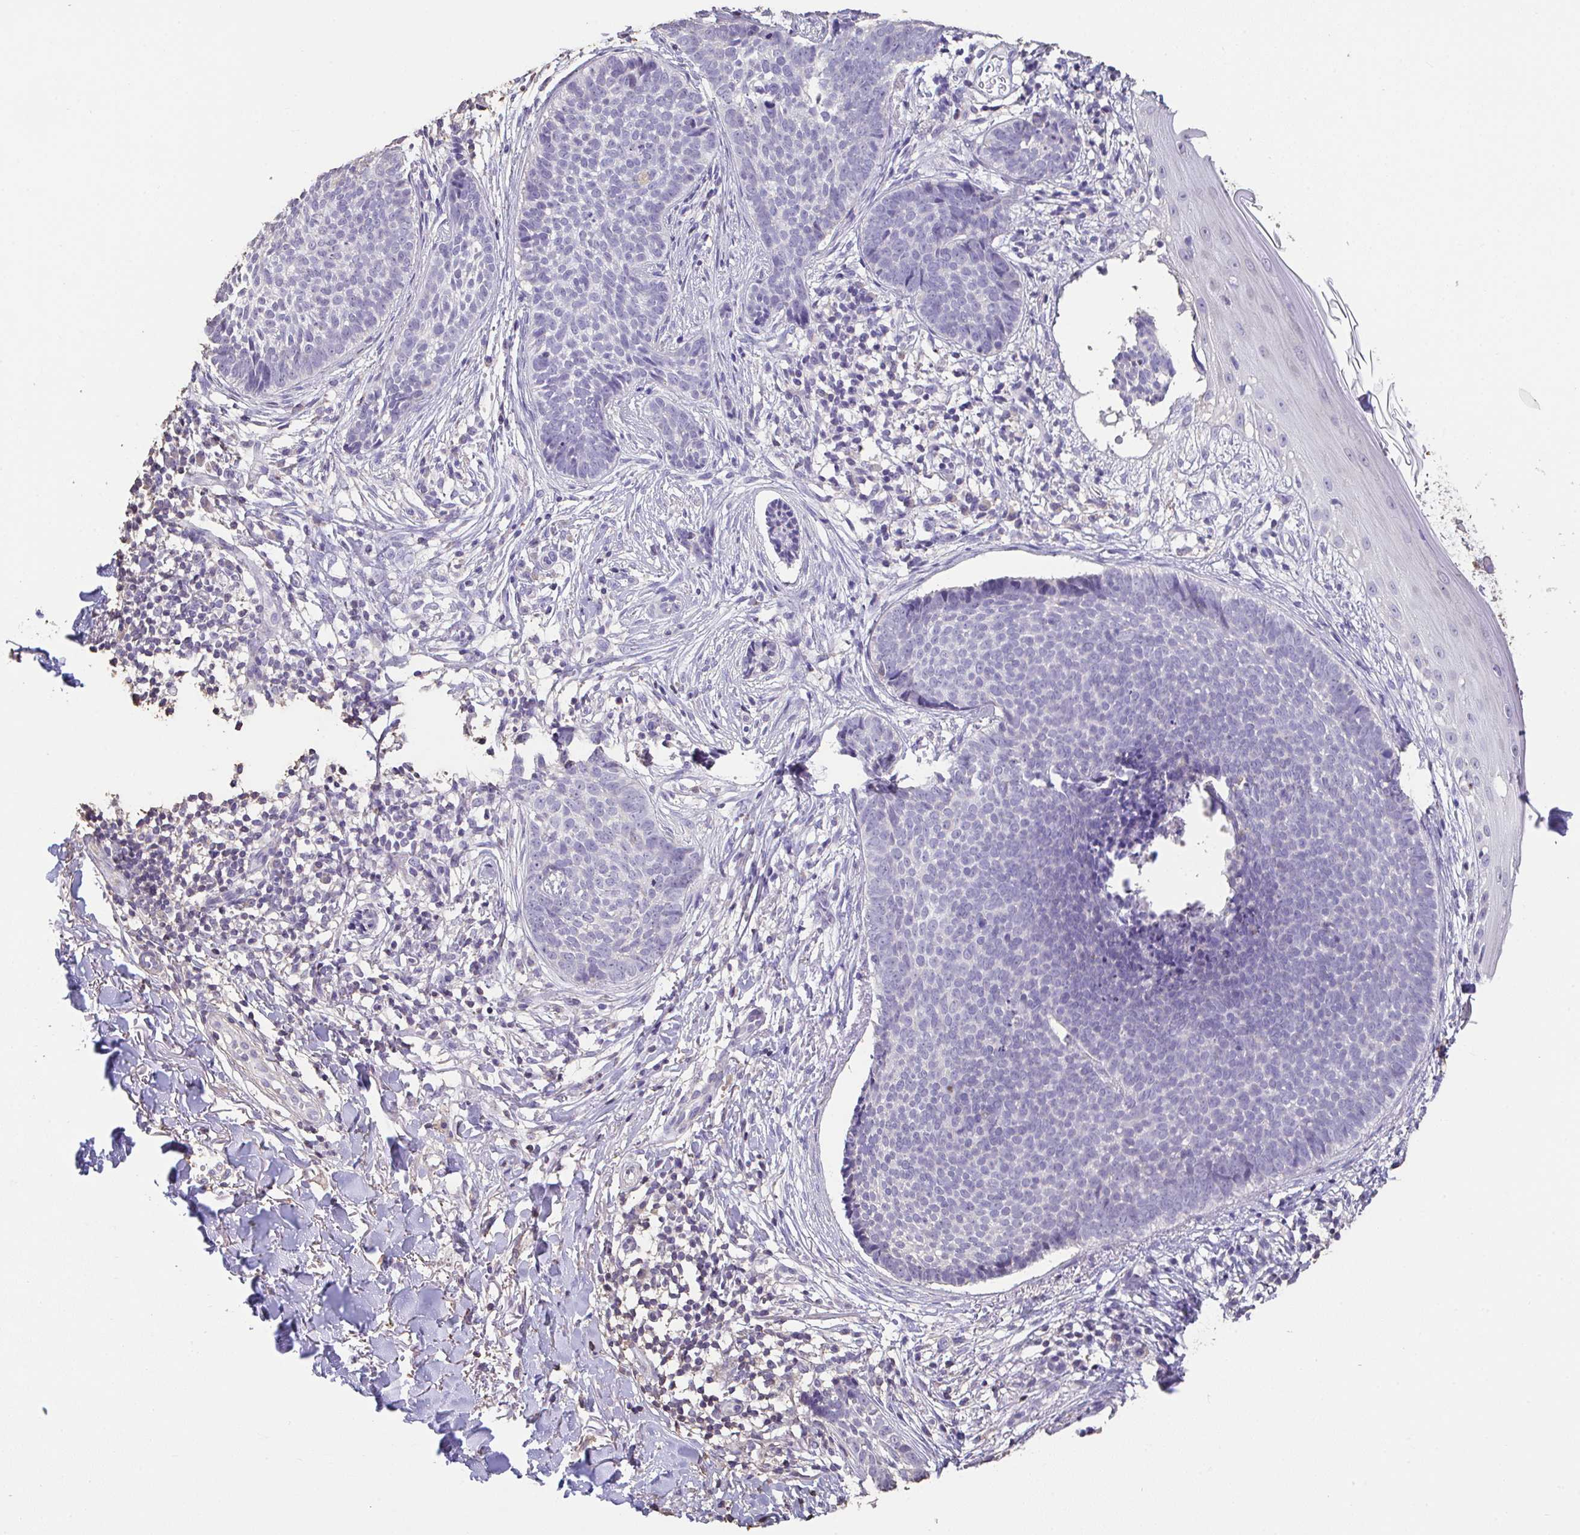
{"staining": {"intensity": "negative", "quantity": "none", "location": "none"}, "tissue": "skin cancer", "cell_type": "Tumor cells", "image_type": "cancer", "snomed": [{"axis": "morphology", "description": "Basal cell carcinoma"}, {"axis": "topography", "description": "Skin"}, {"axis": "topography", "description": "Skin of back"}], "caption": "Immunohistochemistry micrograph of neoplastic tissue: skin cancer (basal cell carcinoma) stained with DAB (3,3'-diaminobenzidine) exhibits no significant protein expression in tumor cells.", "gene": "IL23R", "patient": {"sex": "male", "age": 81}}